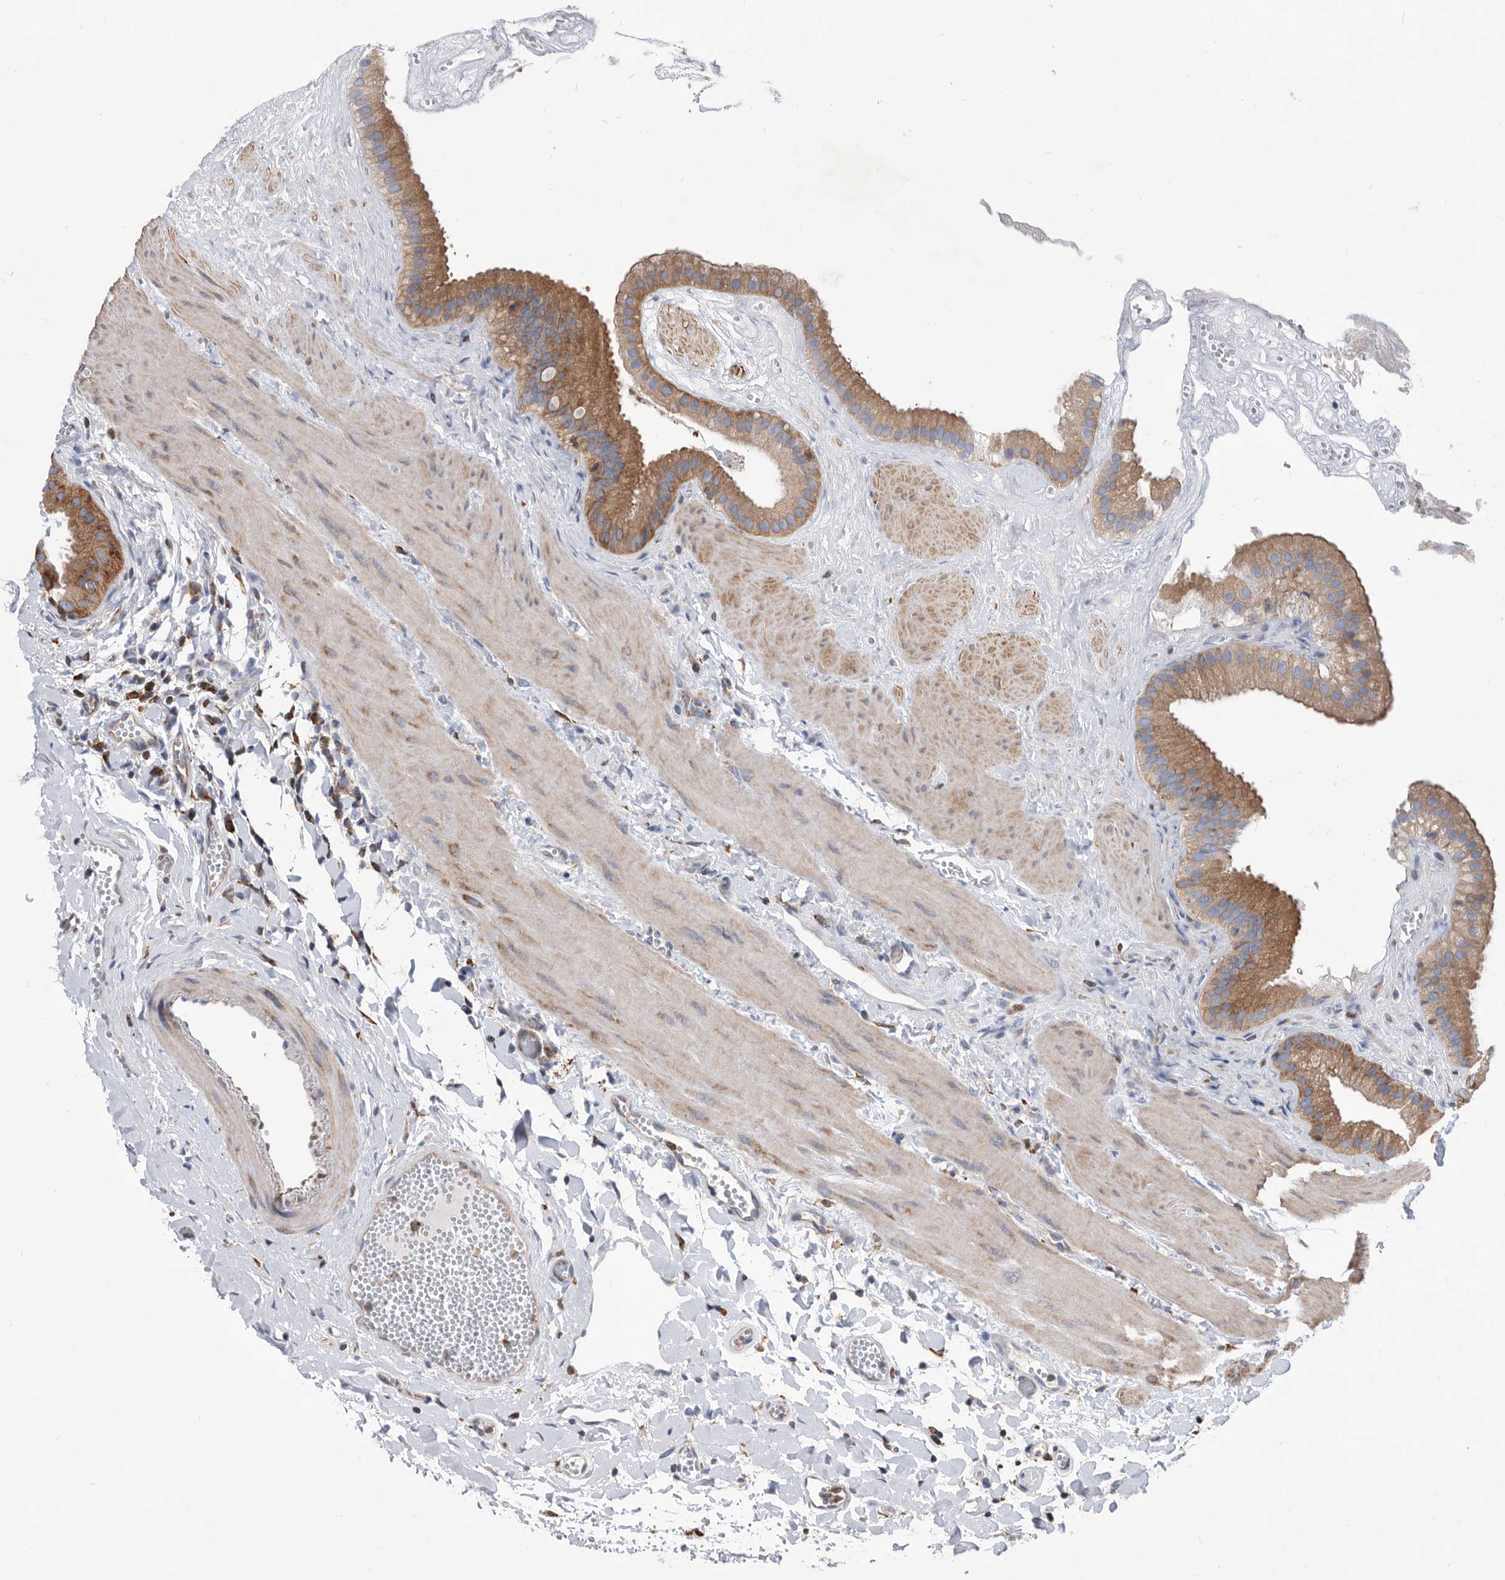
{"staining": {"intensity": "moderate", "quantity": ">75%", "location": "cytoplasmic/membranous"}, "tissue": "gallbladder", "cell_type": "Glandular cells", "image_type": "normal", "snomed": [{"axis": "morphology", "description": "Normal tissue, NOS"}, {"axis": "topography", "description": "Gallbladder"}], "caption": "High-power microscopy captured an IHC micrograph of unremarkable gallbladder, revealing moderate cytoplasmic/membranous expression in about >75% of glandular cells.", "gene": "SMG7", "patient": {"sex": "male", "age": 55}}